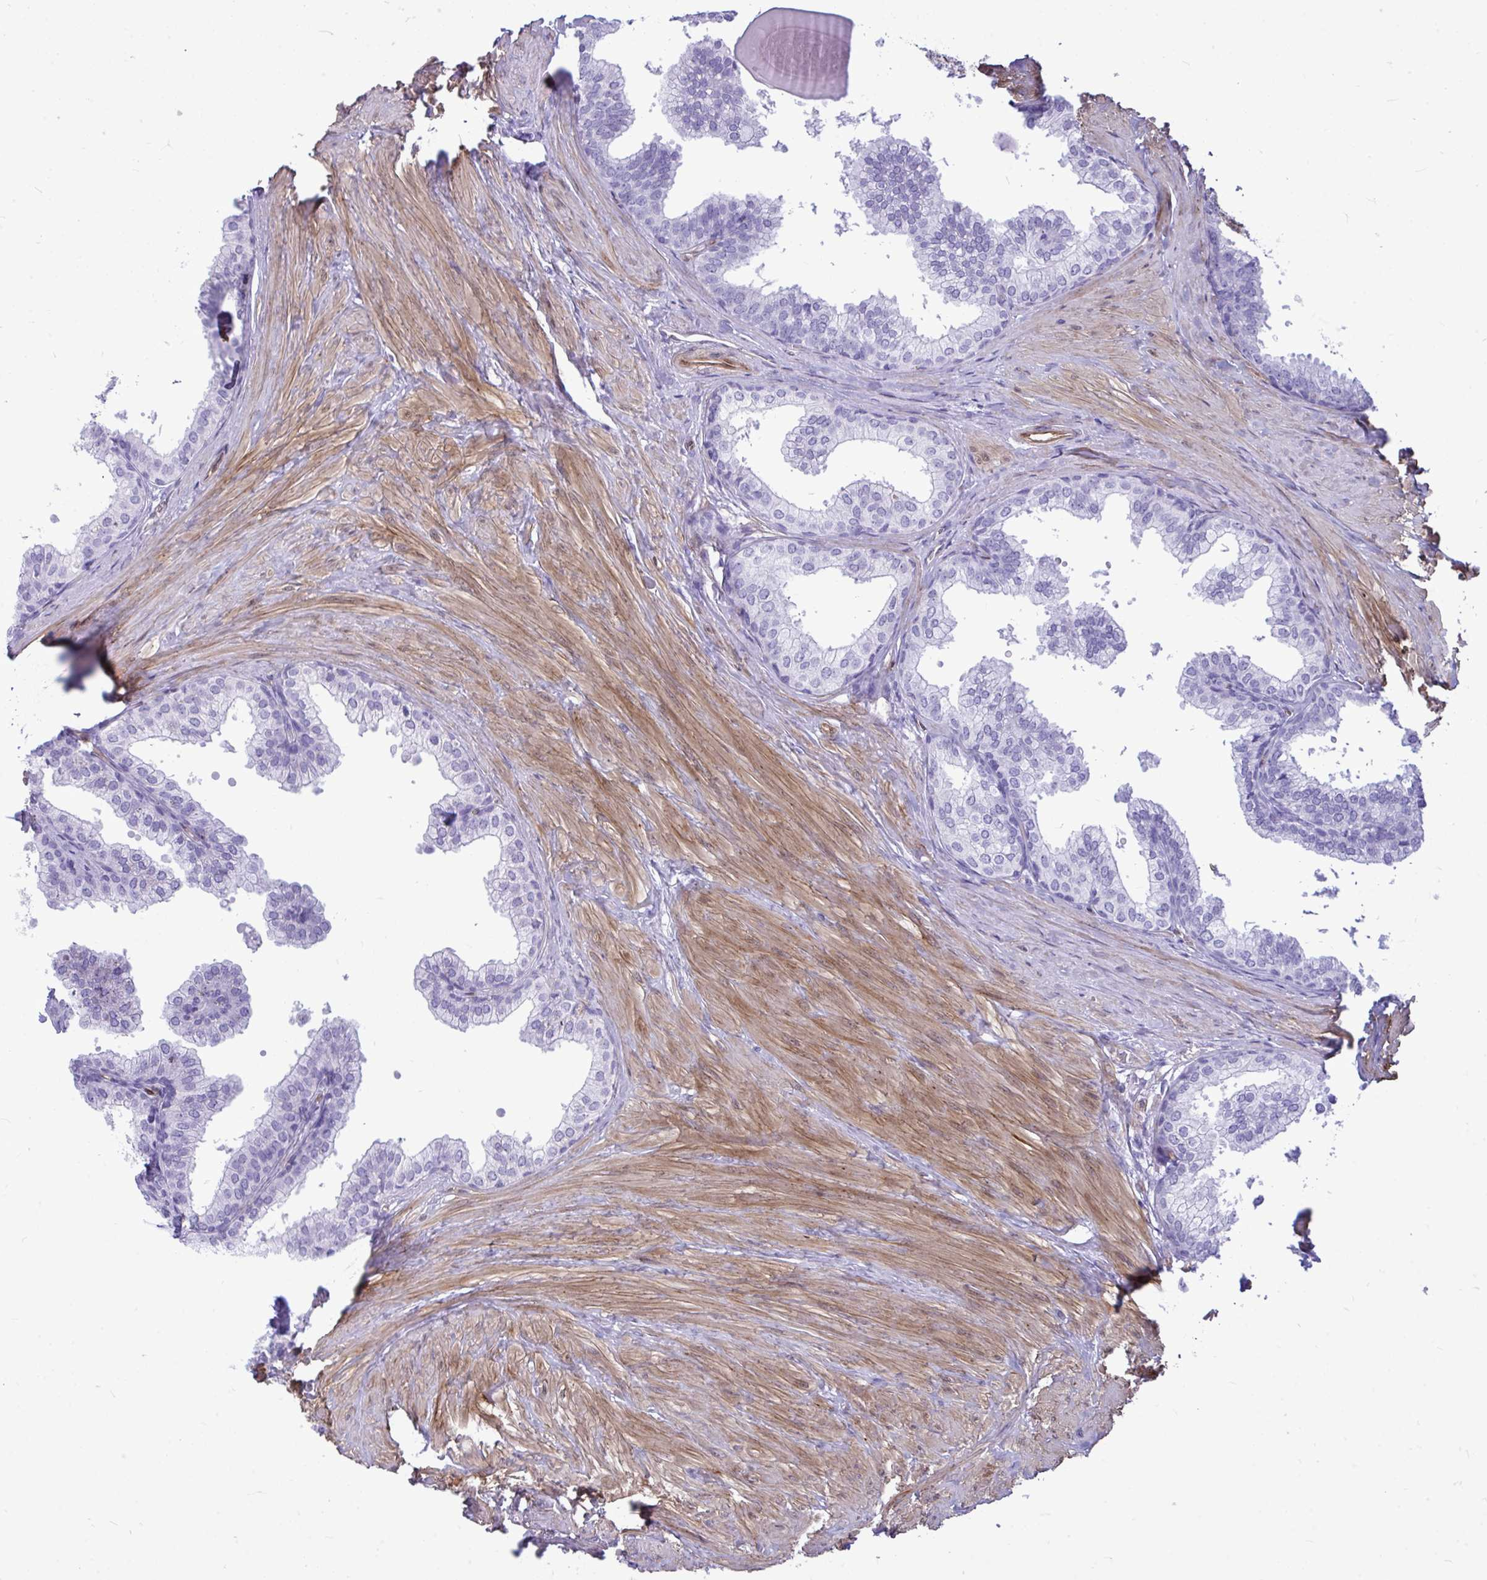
{"staining": {"intensity": "negative", "quantity": "none", "location": "none"}, "tissue": "prostate", "cell_type": "Glandular cells", "image_type": "normal", "snomed": [{"axis": "morphology", "description": "Normal tissue, NOS"}, {"axis": "topography", "description": "Prostate"}, {"axis": "topography", "description": "Peripheral nerve tissue"}], "caption": "The photomicrograph displays no staining of glandular cells in benign prostate. Nuclei are stained in blue.", "gene": "LIMS2", "patient": {"sex": "male", "age": 55}}